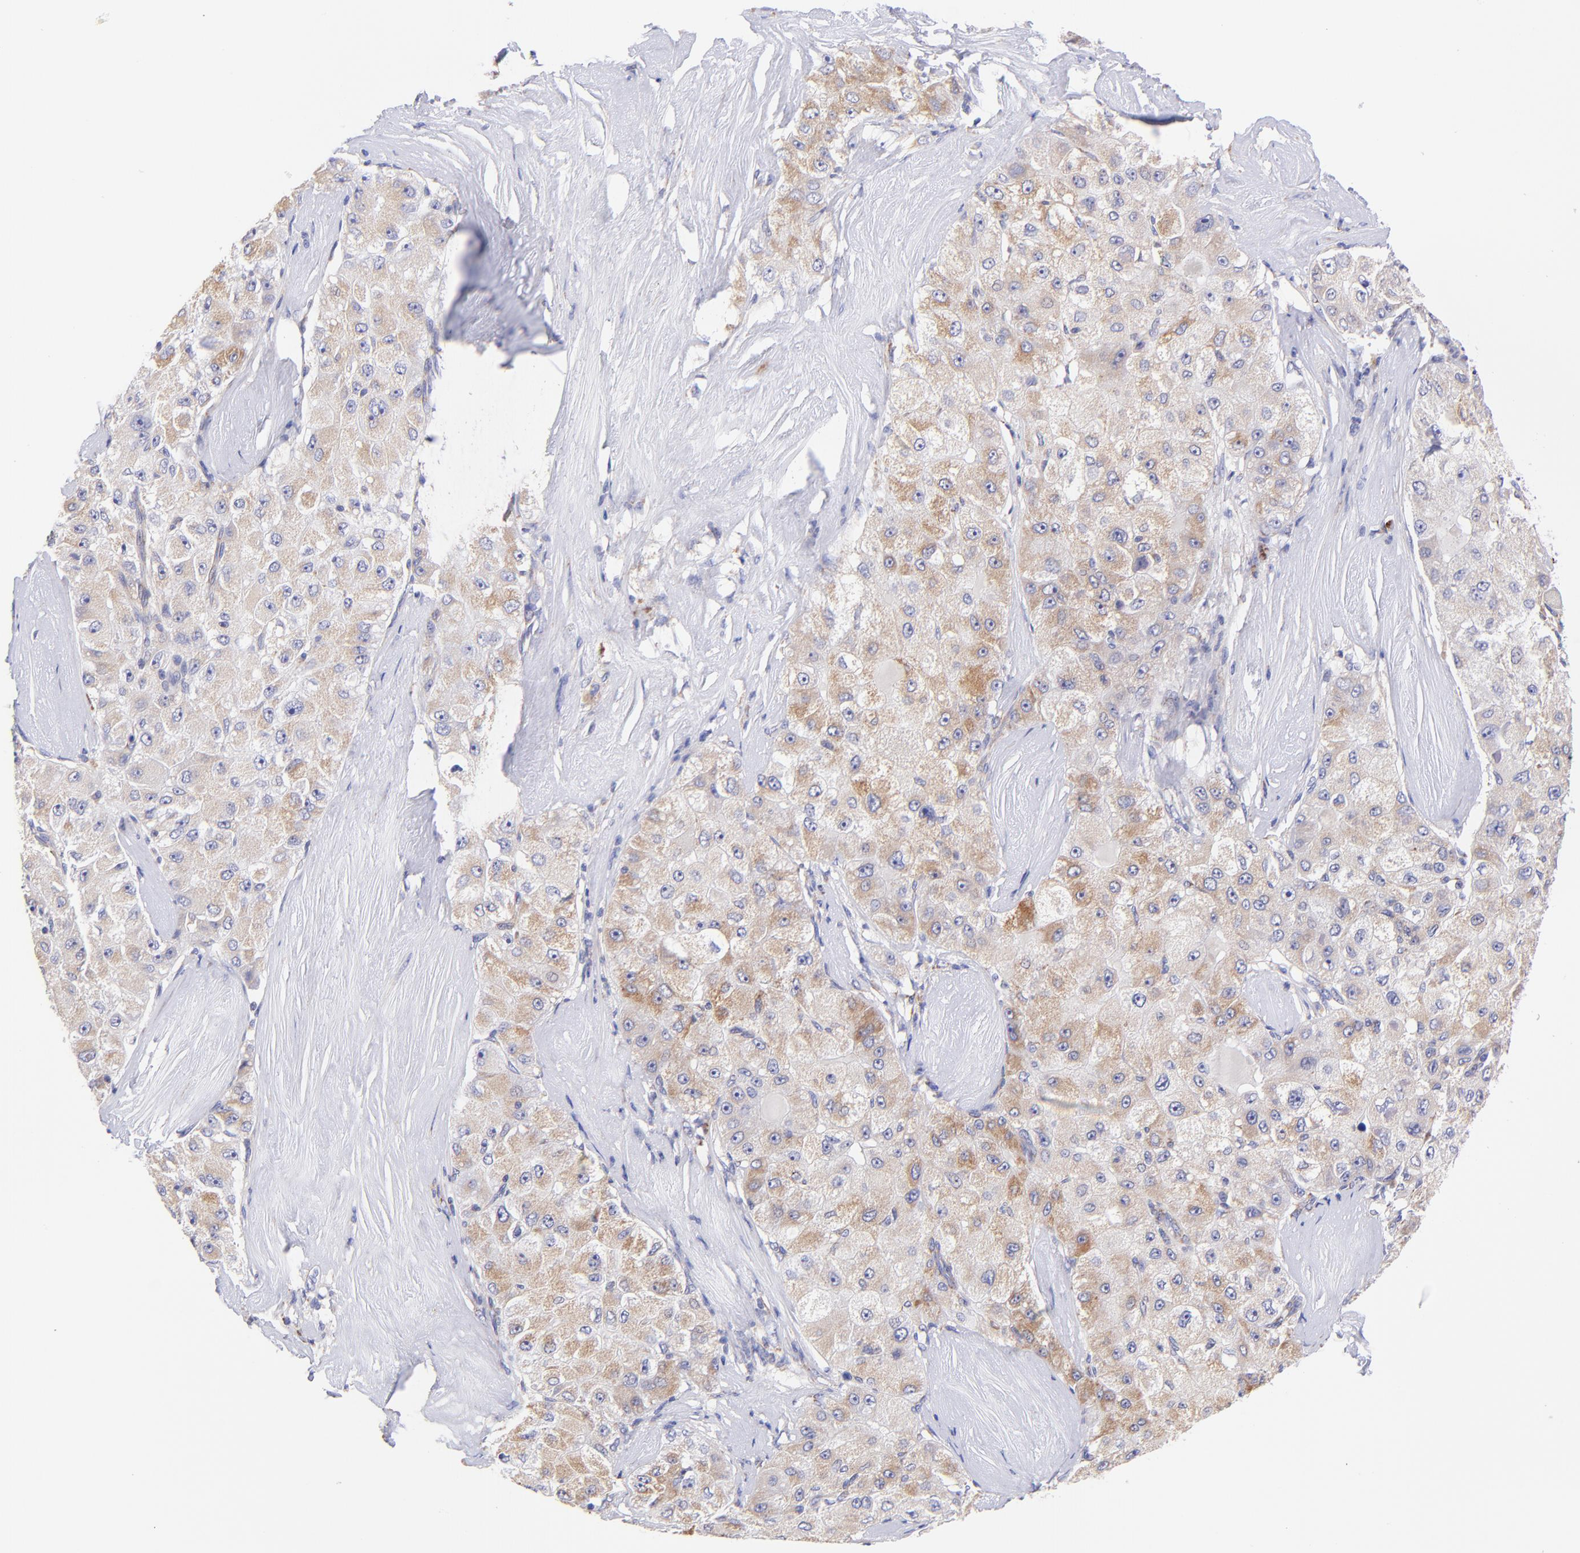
{"staining": {"intensity": "weak", "quantity": "25%-75%", "location": "cytoplasmic/membranous"}, "tissue": "liver cancer", "cell_type": "Tumor cells", "image_type": "cancer", "snomed": [{"axis": "morphology", "description": "Carcinoma, Hepatocellular, NOS"}, {"axis": "topography", "description": "Liver"}], "caption": "An immunohistochemistry image of tumor tissue is shown. Protein staining in brown labels weak cytoplasmic/membranous positivity in hepatocellular carcinoma (liver) within tumor cells.", "gene": "NDUFB7", "patient": {"sex": "male", "age": 80}}